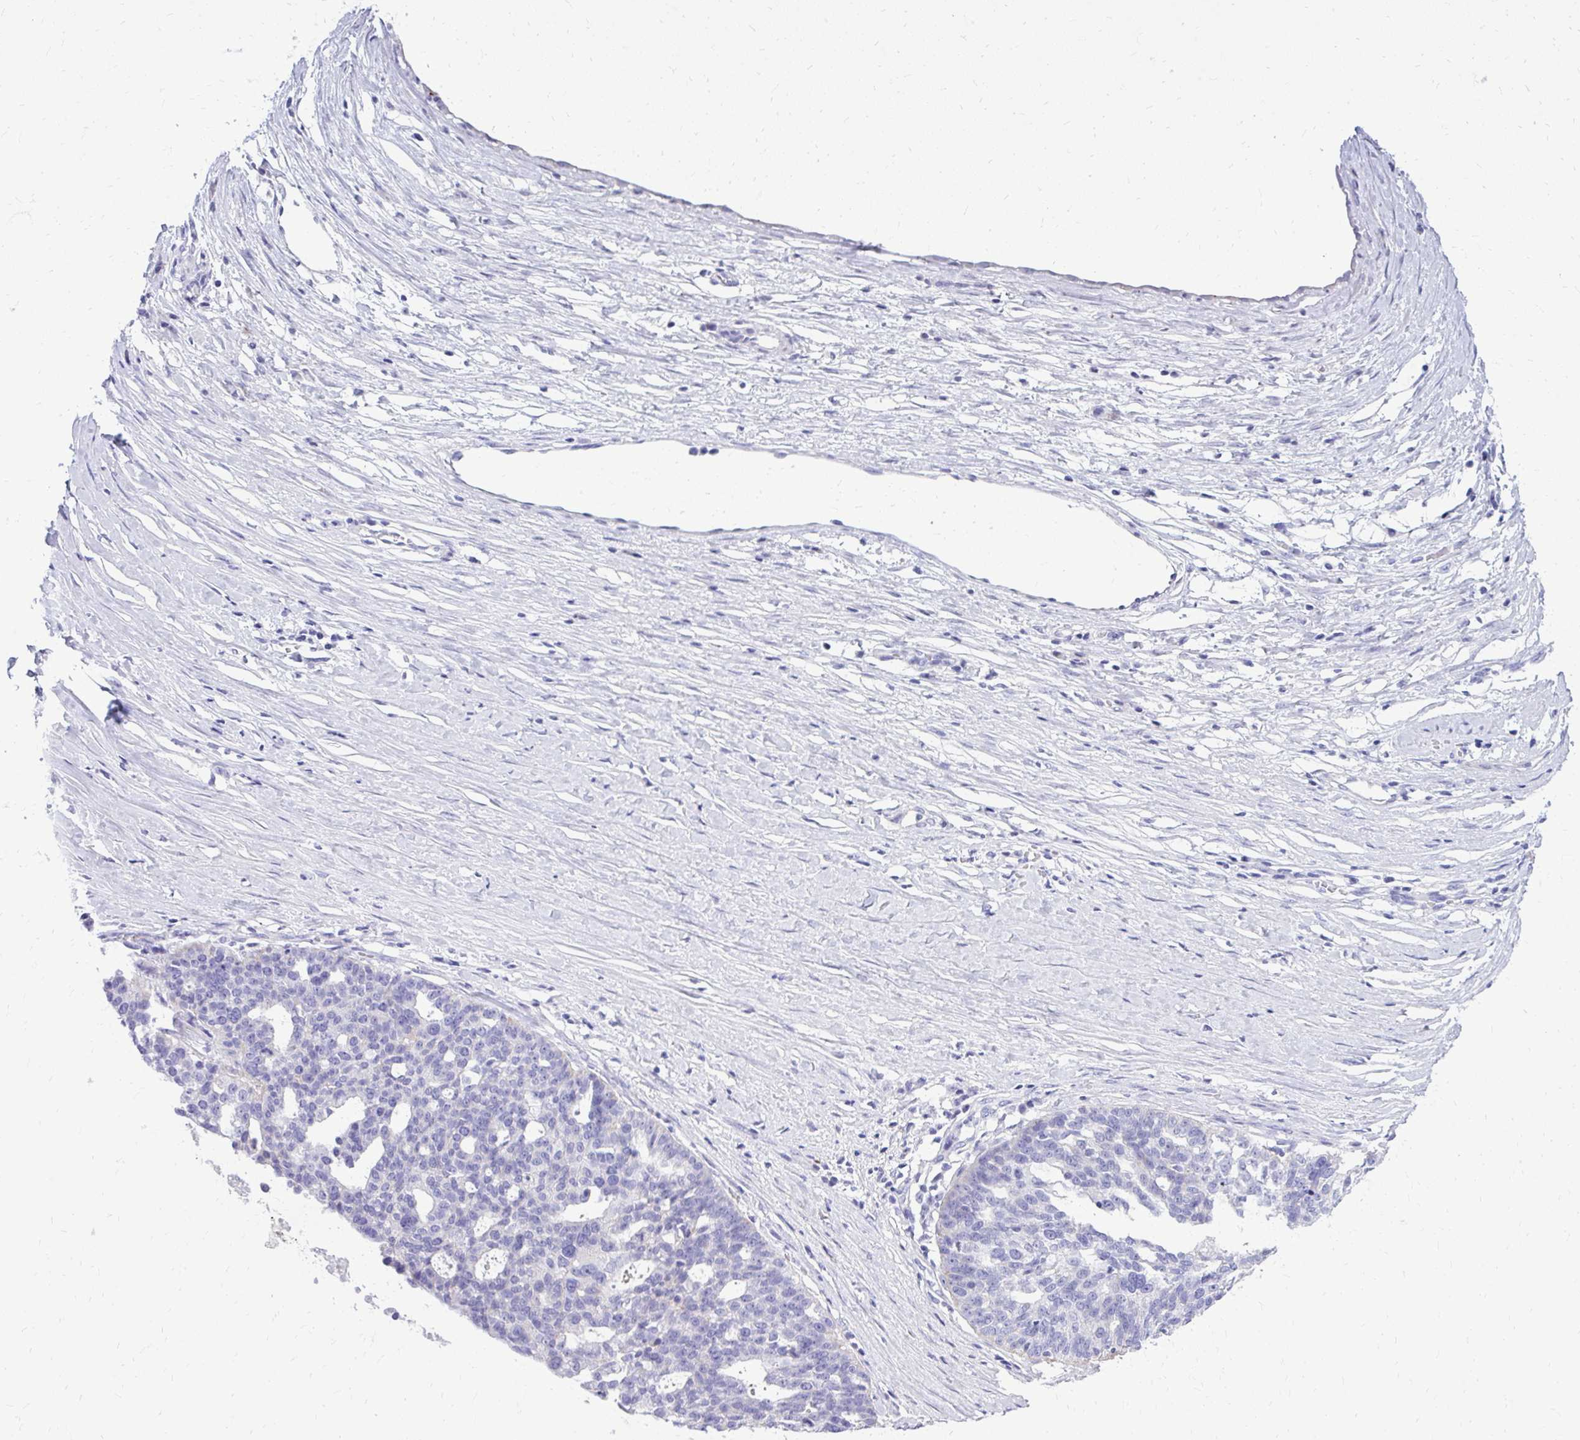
{"staining": {"intensity": "negative", "quantity": "none", "location": "none"}, "tissue": "ovarian cancer", "cell_type": "Tumor cells", "image_type": "cancer", "snomed": [{"axis": "morphology", "description": "Cystadenocarcinoma, serous, NOS"}, {"axis": "topography", "description": "Ovary"}], "caption": "Micrograph shows no protein positivity in tumor cells of ovarian cancer (serous cystadenocarcinoma) tissue.", "gene": "BCL6B", "patient": {"sex": "female", "age": 59}}